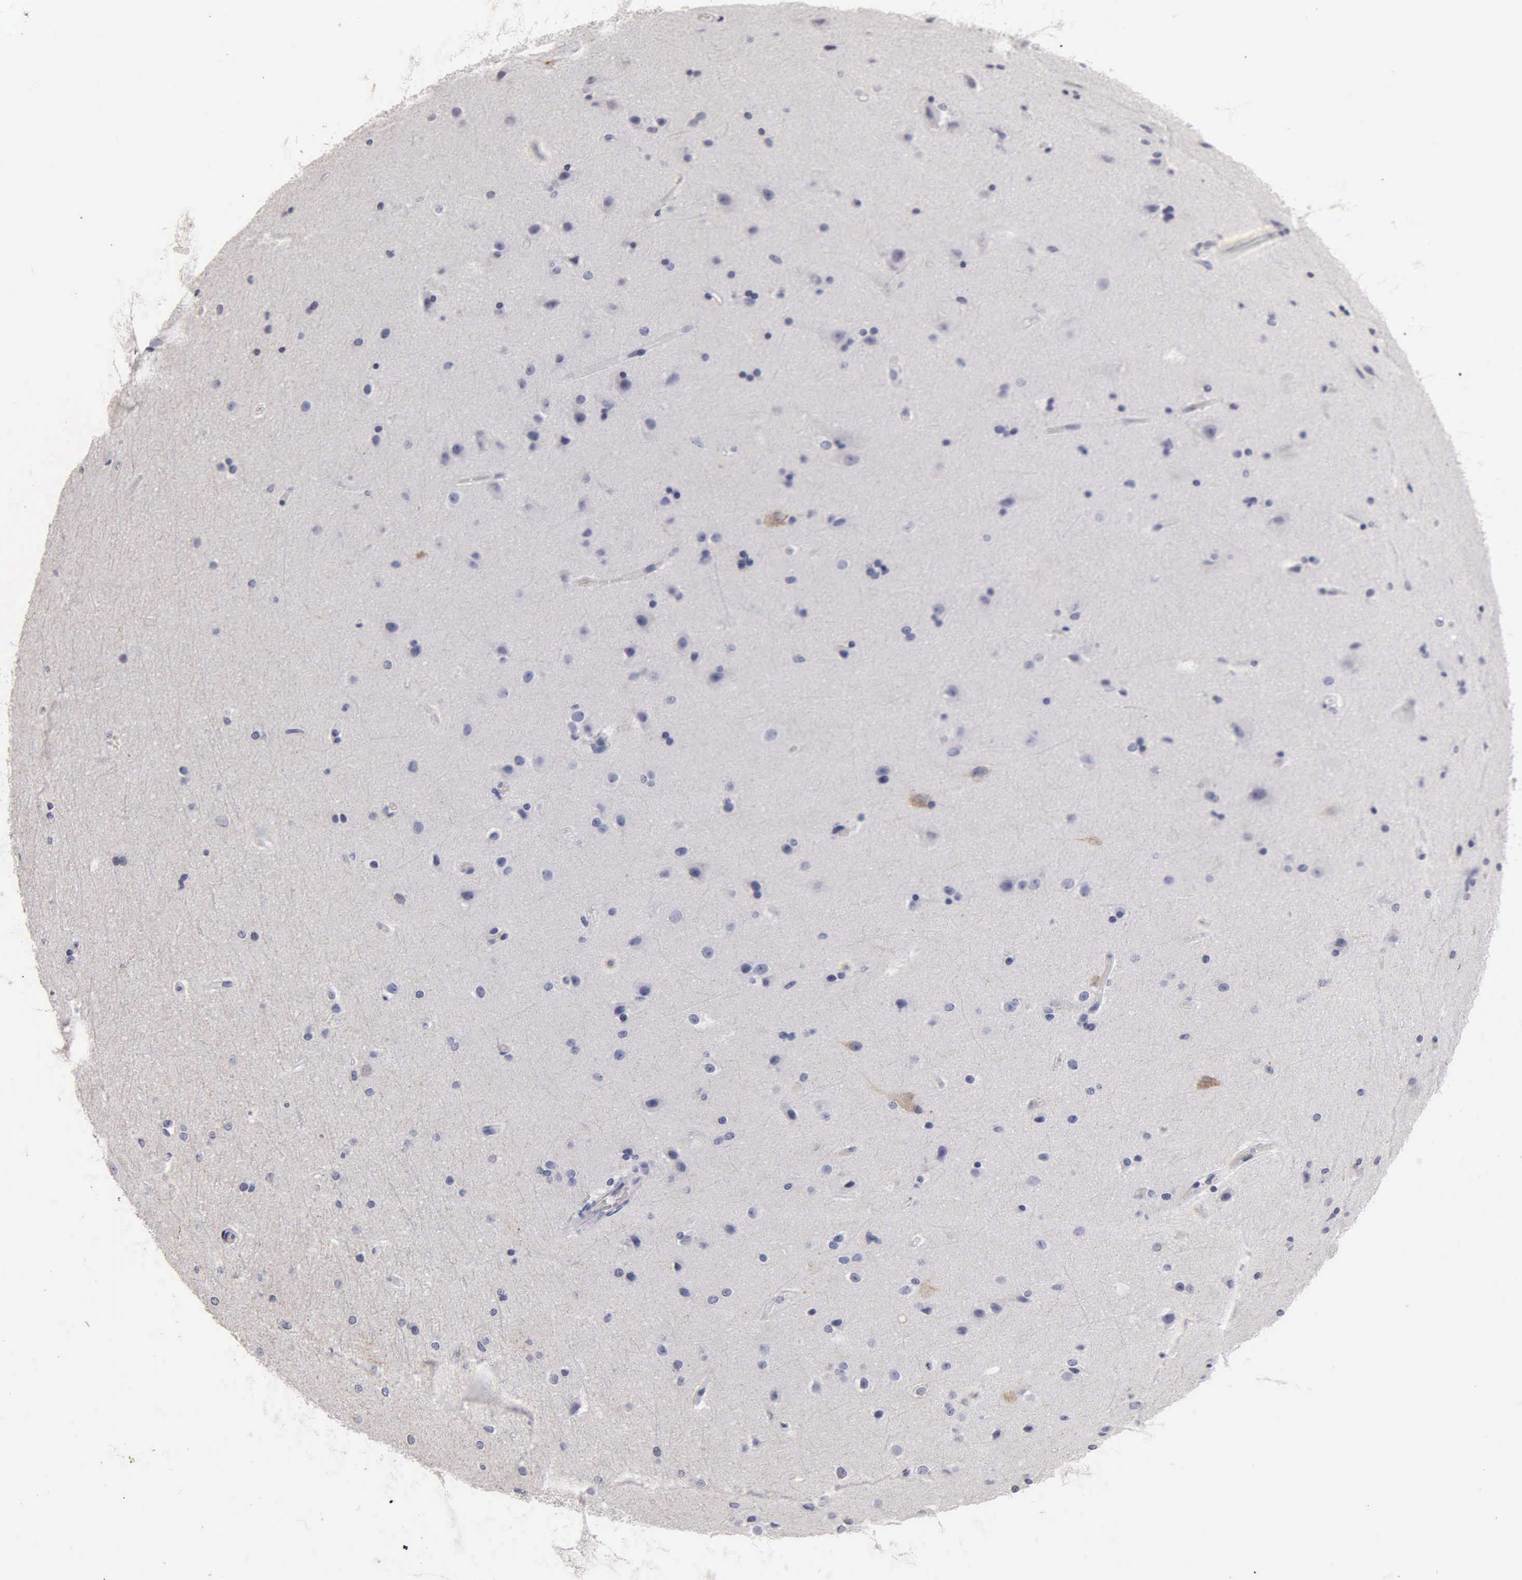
{"staining": {"intensity": "negative", "quantity": "none", "location": "none"}, "tissue": "cerebral cortex", "cell_type": "Endothelial cells", "image_type": "normal", "snomed": [{"axis": "morphology", "description": "Normal tissue, NOS"}, {"axis": "topography", "description": "Cerebral cortex"}, {"axis": "topography", "description": "Hippocampus"}], "caption": "Immunohistochemical staining of normal cerebral cortex reveals no significant staining in endothelial cells.", "gene": "SST", "patient": {"sex": "female", "age": 19}}